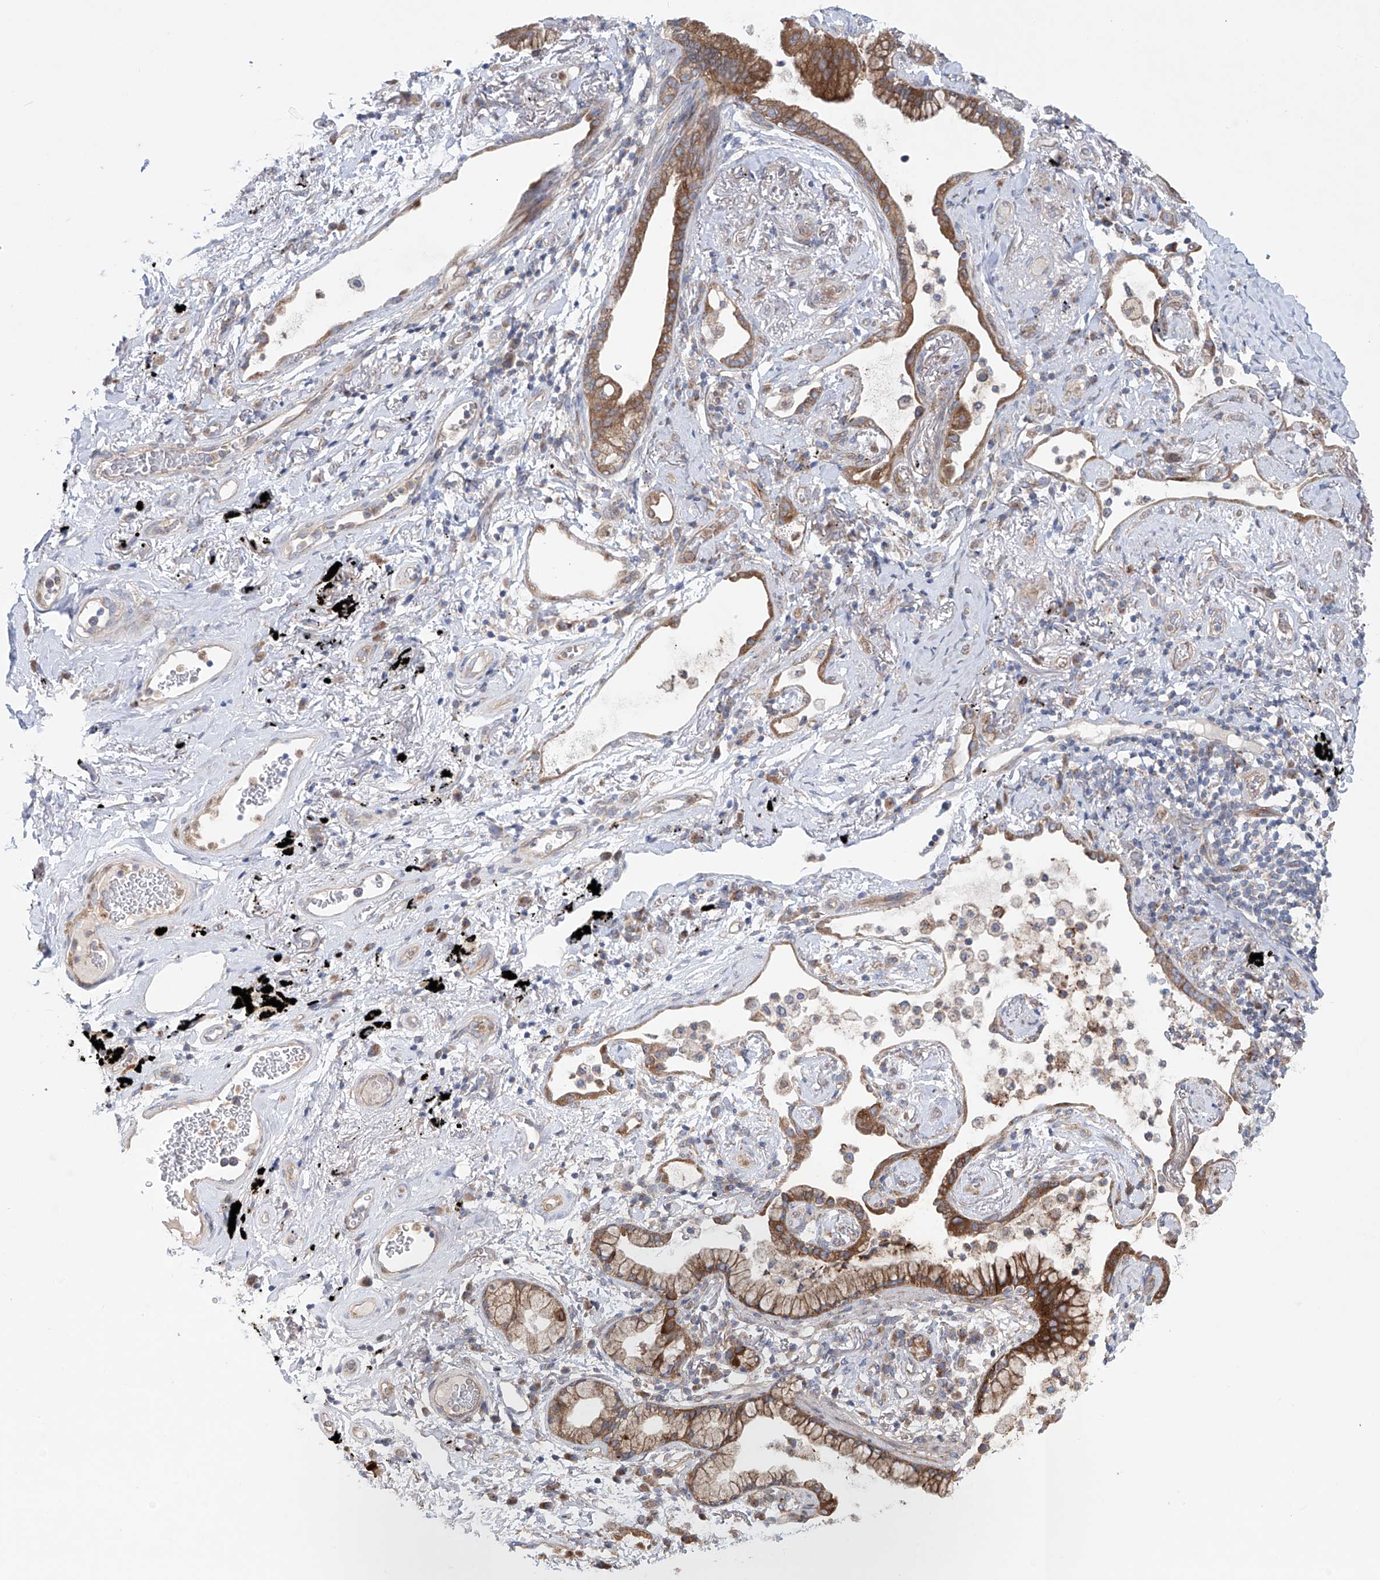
{"staining": {"intensity": "moderate", "quantity": ">75%", "location": "cytoplasmic/membranous"}, "tissue": "lung cancer", "cell_type": "Tumor cells", "image_type": "cancer", "snomed": [{"axis": "morphology", "description": "Adenocarcinoma, NOS"}, {"axis": "topography", "description": "Lung"}], "caption": "Lung adenocarcinoma tissue demonstrates moderate cytoplasmic/membranous positivity in approximately >75% of tumor cells, visualized by immunohistochemistry. The staining was performed using DAB (3,3'-diaminobenzidine), with brown indicating positive protein expression. Nuclei are stained blue with hematoxylin.", "gene": "KLC4", "patient": {"sex": "female", "age": 70}}